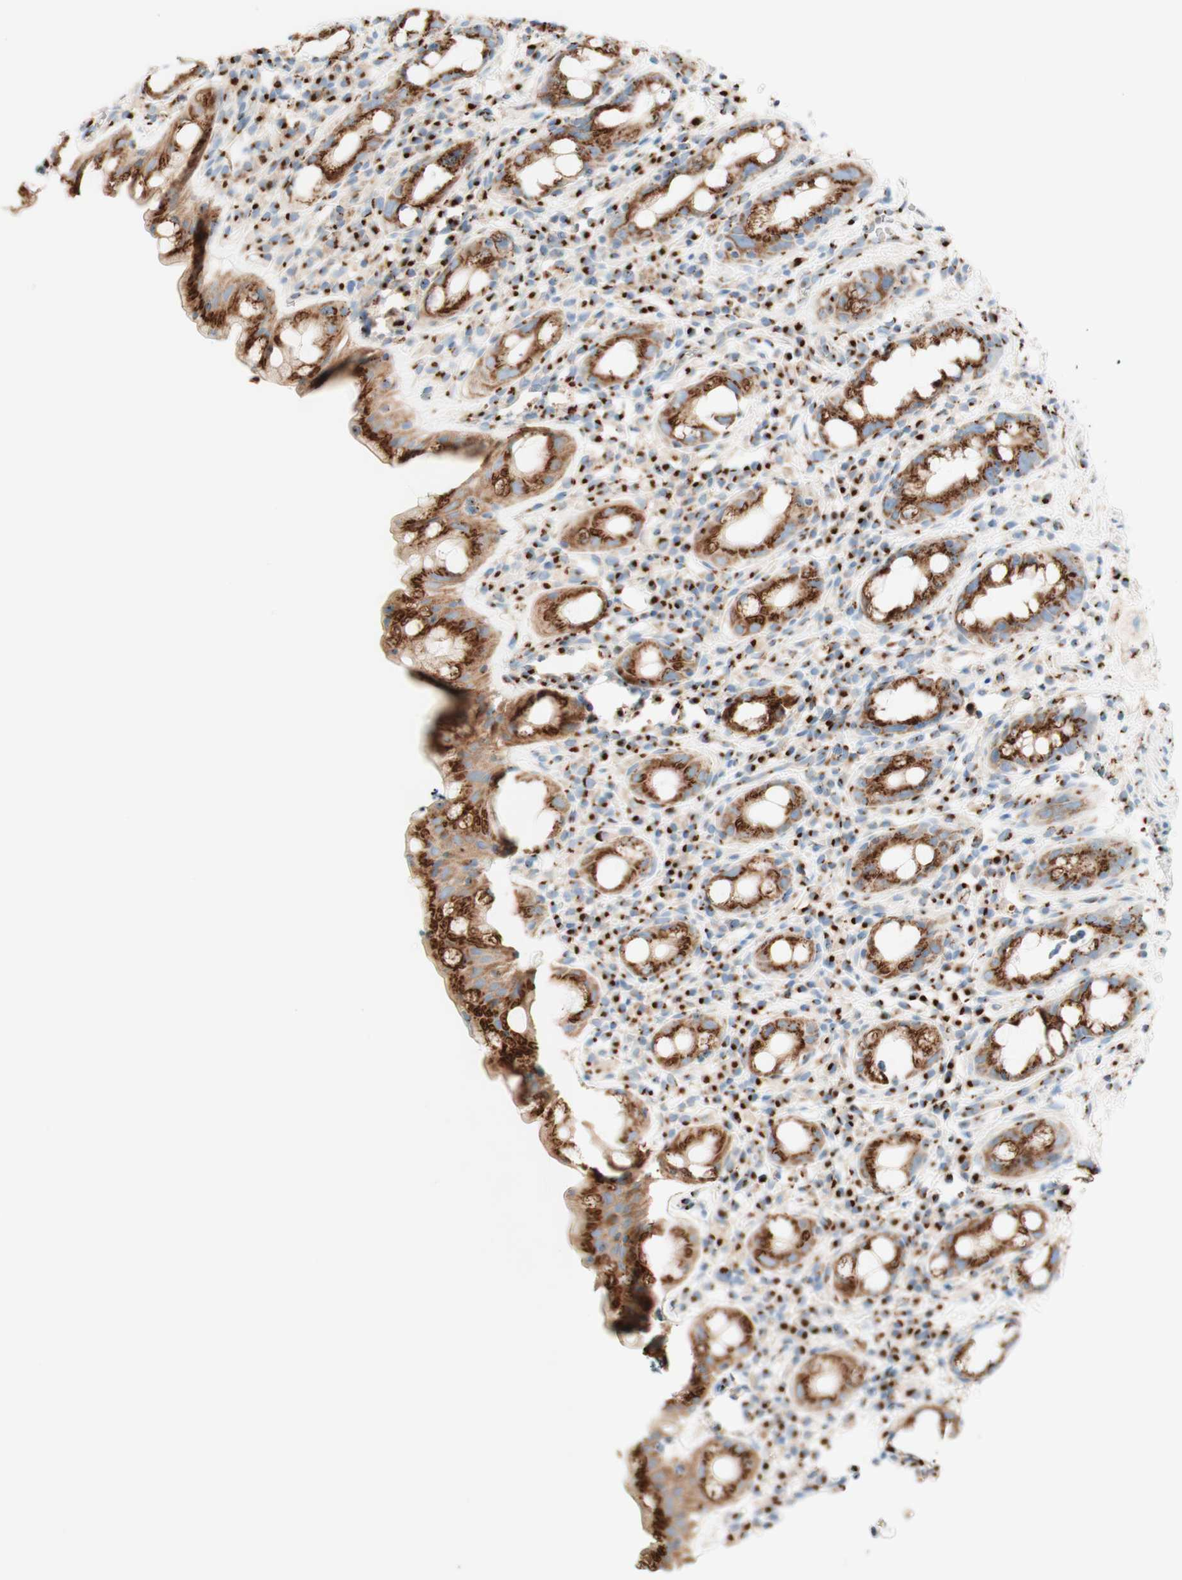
{"staining": {"intensity": "strong", "quantity": ">75%", "location": "cytoplasmic/membranous"}, "tissue": "rectum", "cell_type": "Glandular cells", "image_type": "normal", "snomed": [{"axis": "morphology", "description": "Normal tissue, NOS"}, {"axis": "topography", "description": "Rectum"}], "caption": "Glandular cells reveal high levels of strong cytoplasmic/membranous staining in about >75% of cells in unremarkable human rectum.", "gene": "GOLGB1", "patient": {"sex": "male", "age": 44}}